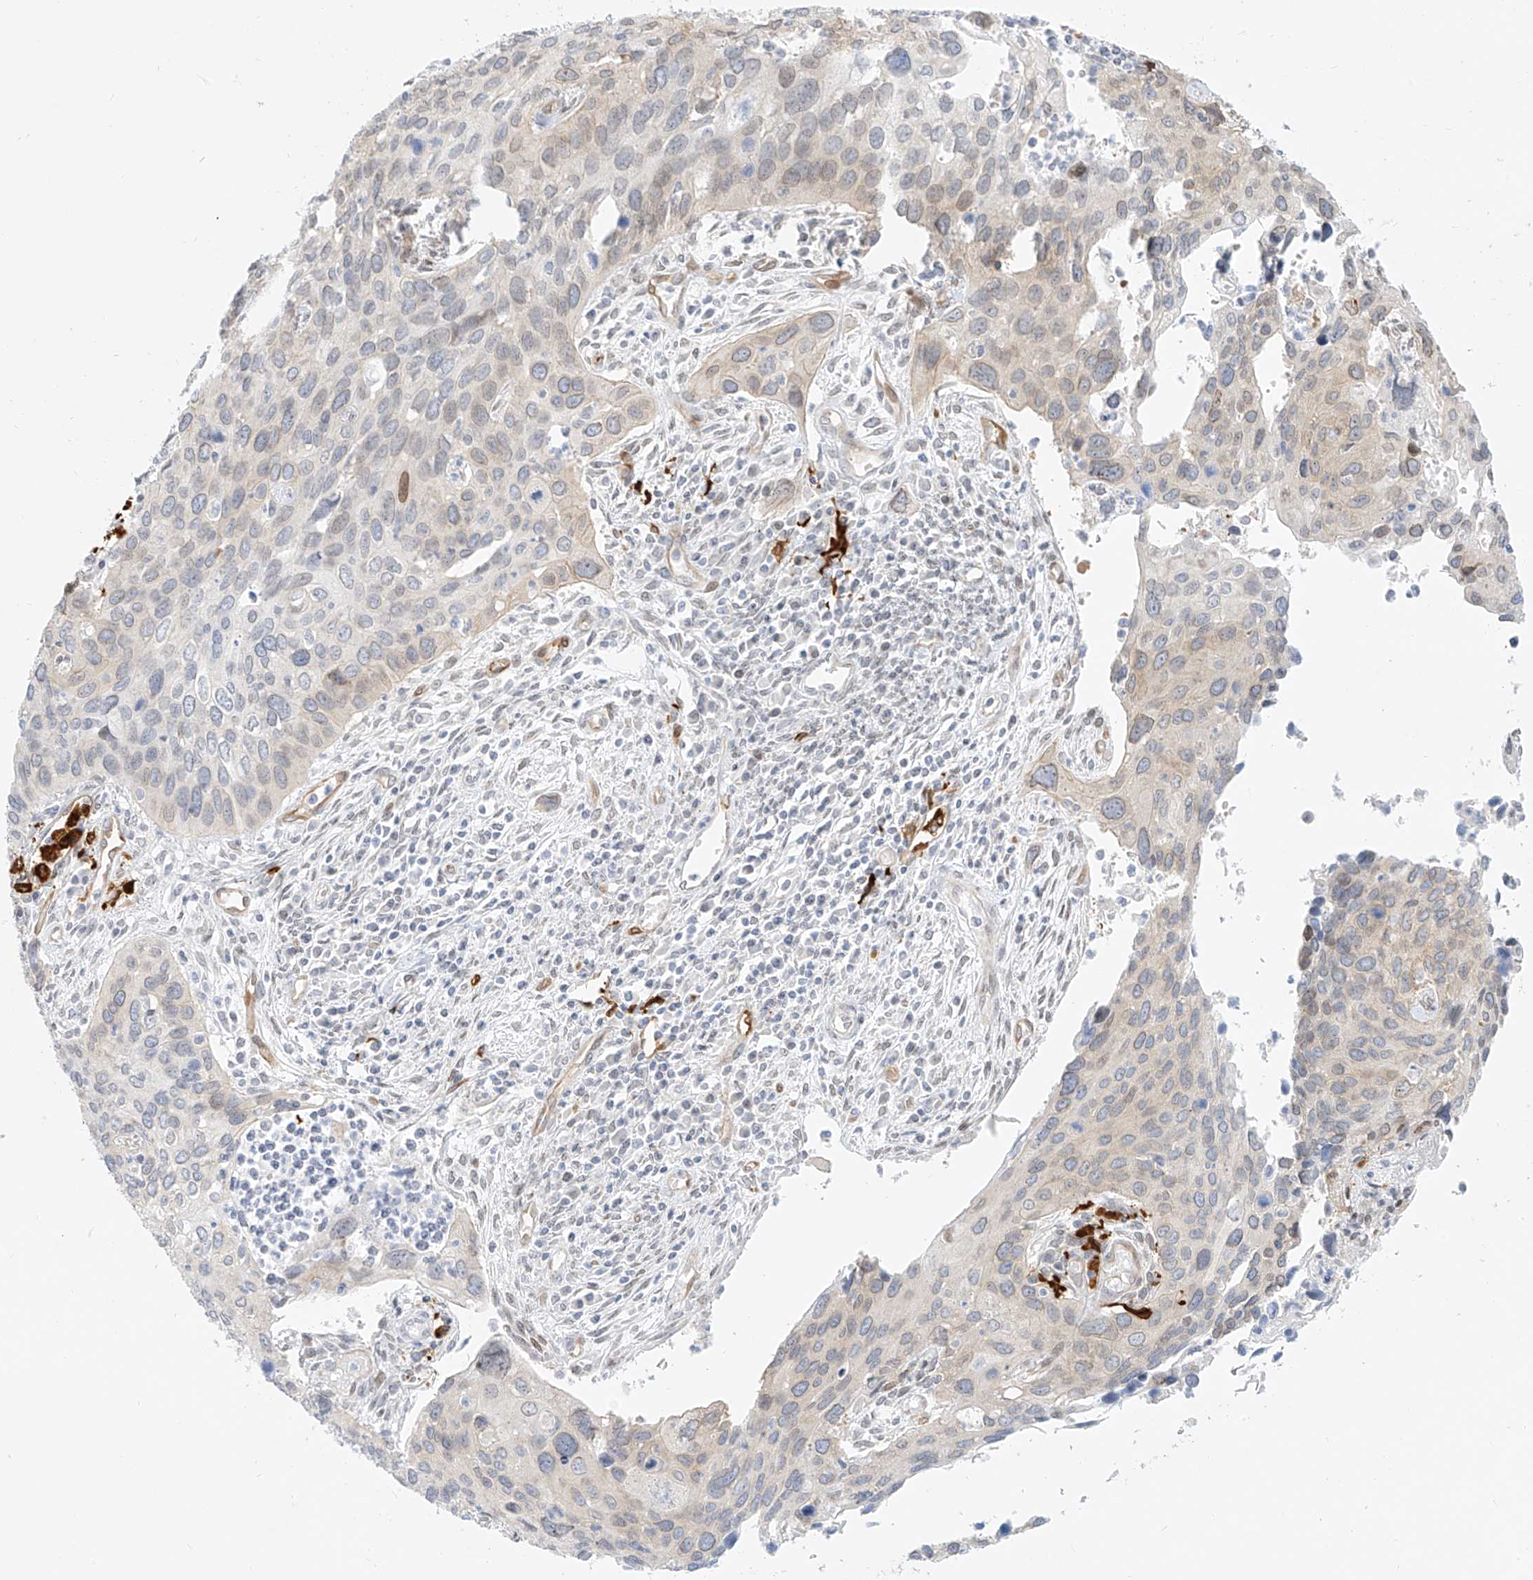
{"staining": {"intensity": "weak", "quantity": "<25%", "location": "cytoplasmic/membranous,nuclear"}, "tissue": "cervical cancer", "cell_type": "Tumor cells", "image_type": "cancer", "snomed": [{"axis": "morphology", "description": "Squamous cell carcinoma, NOS"}, {"axis": "topography", "description": "Cervix"}], "caption": "DAB immunohistochemical staining of cervical cancer reveals no significant staining in tumor cells.", "gene": "NHSL1", "patient": {"sex": "female", "age": 55}}